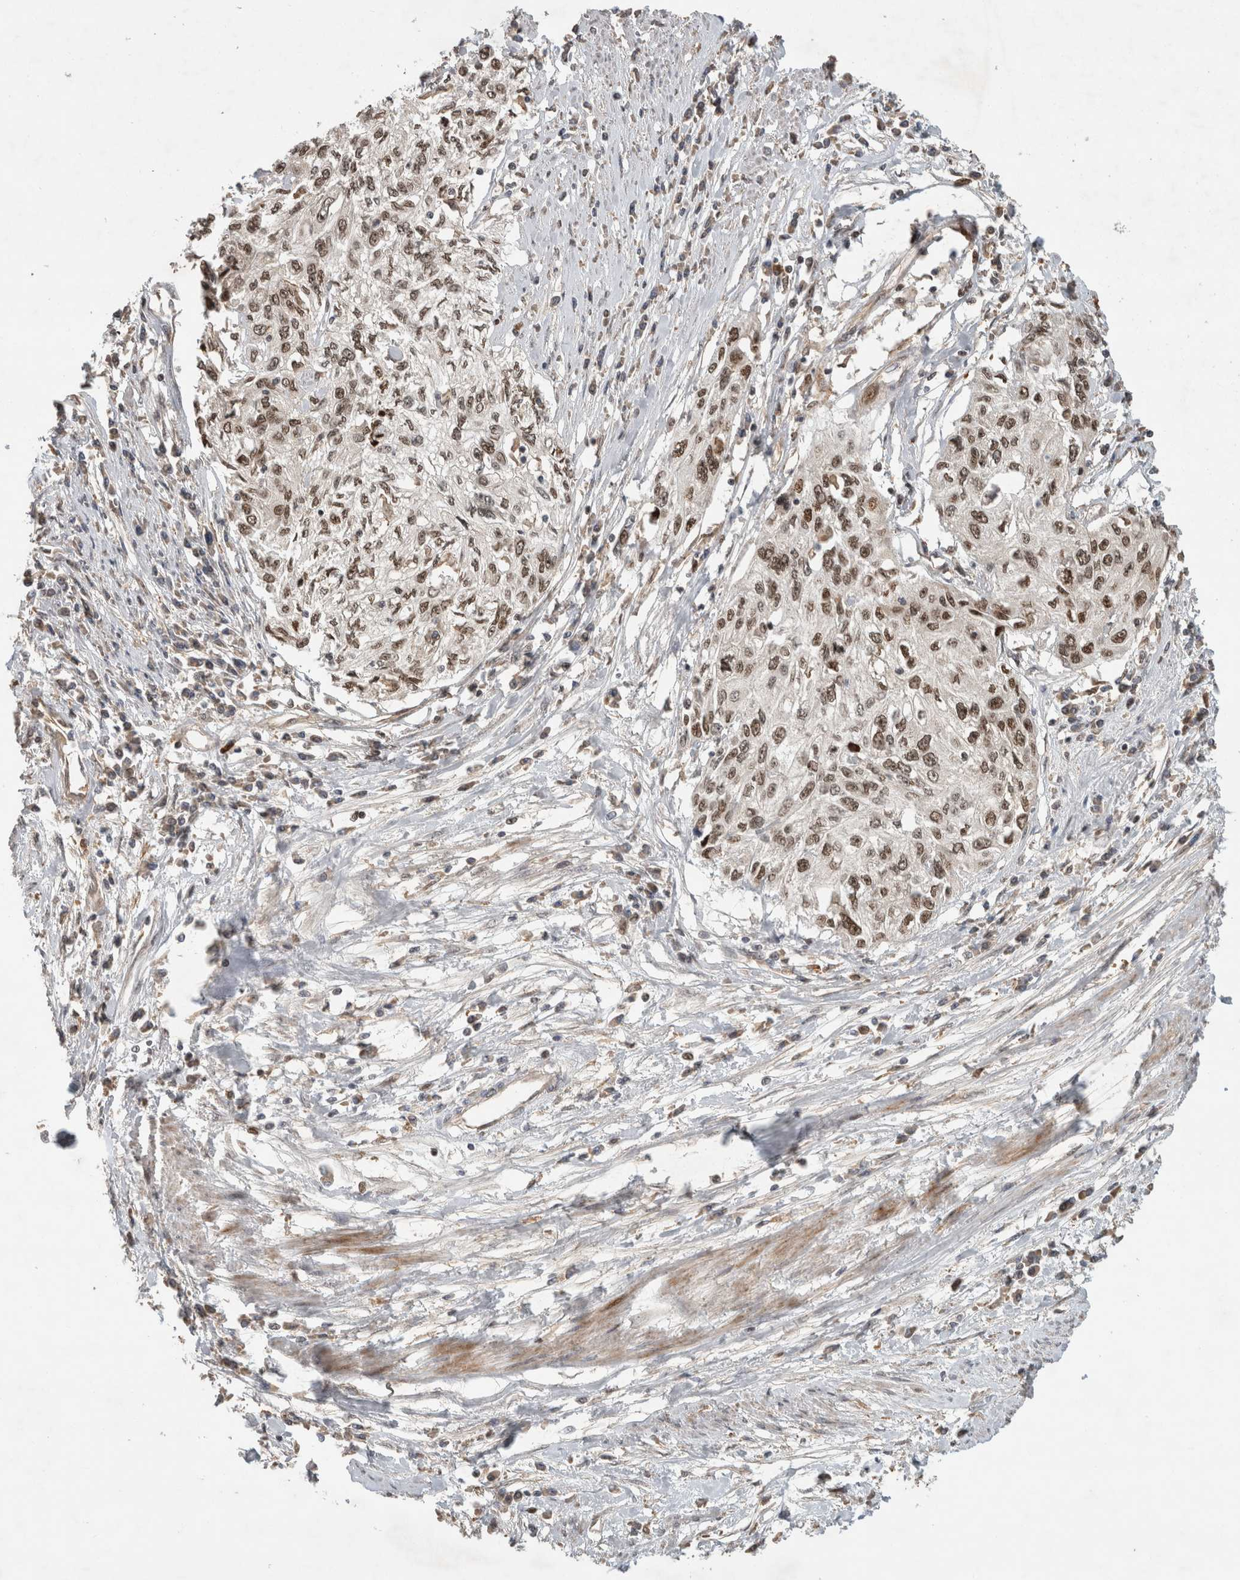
{"staining": {"intensity": "moderate", "quantity": ">75%", "location": "nuclear"}, "tissue": "cervical cancer", "cell_type": "Tumor cells", "image_type": "cancer", "snomed": [{"axis": "morphology", "description": "Squamous cell carcinoma, NOS"}, {"axis": "topography", "description": "Cervix"}], "caption": "A medium amount of moderate nuclear positivity is appreciated in about >75% of tumor cells in cervical cancer (squamous cell carcinoma) tissue. Immunohistochemistry (ihc) stains the protein in brown and the nuclei are stained blue.", "gene": "INSRR", "patient": {"sex": "female", "age": 57}}